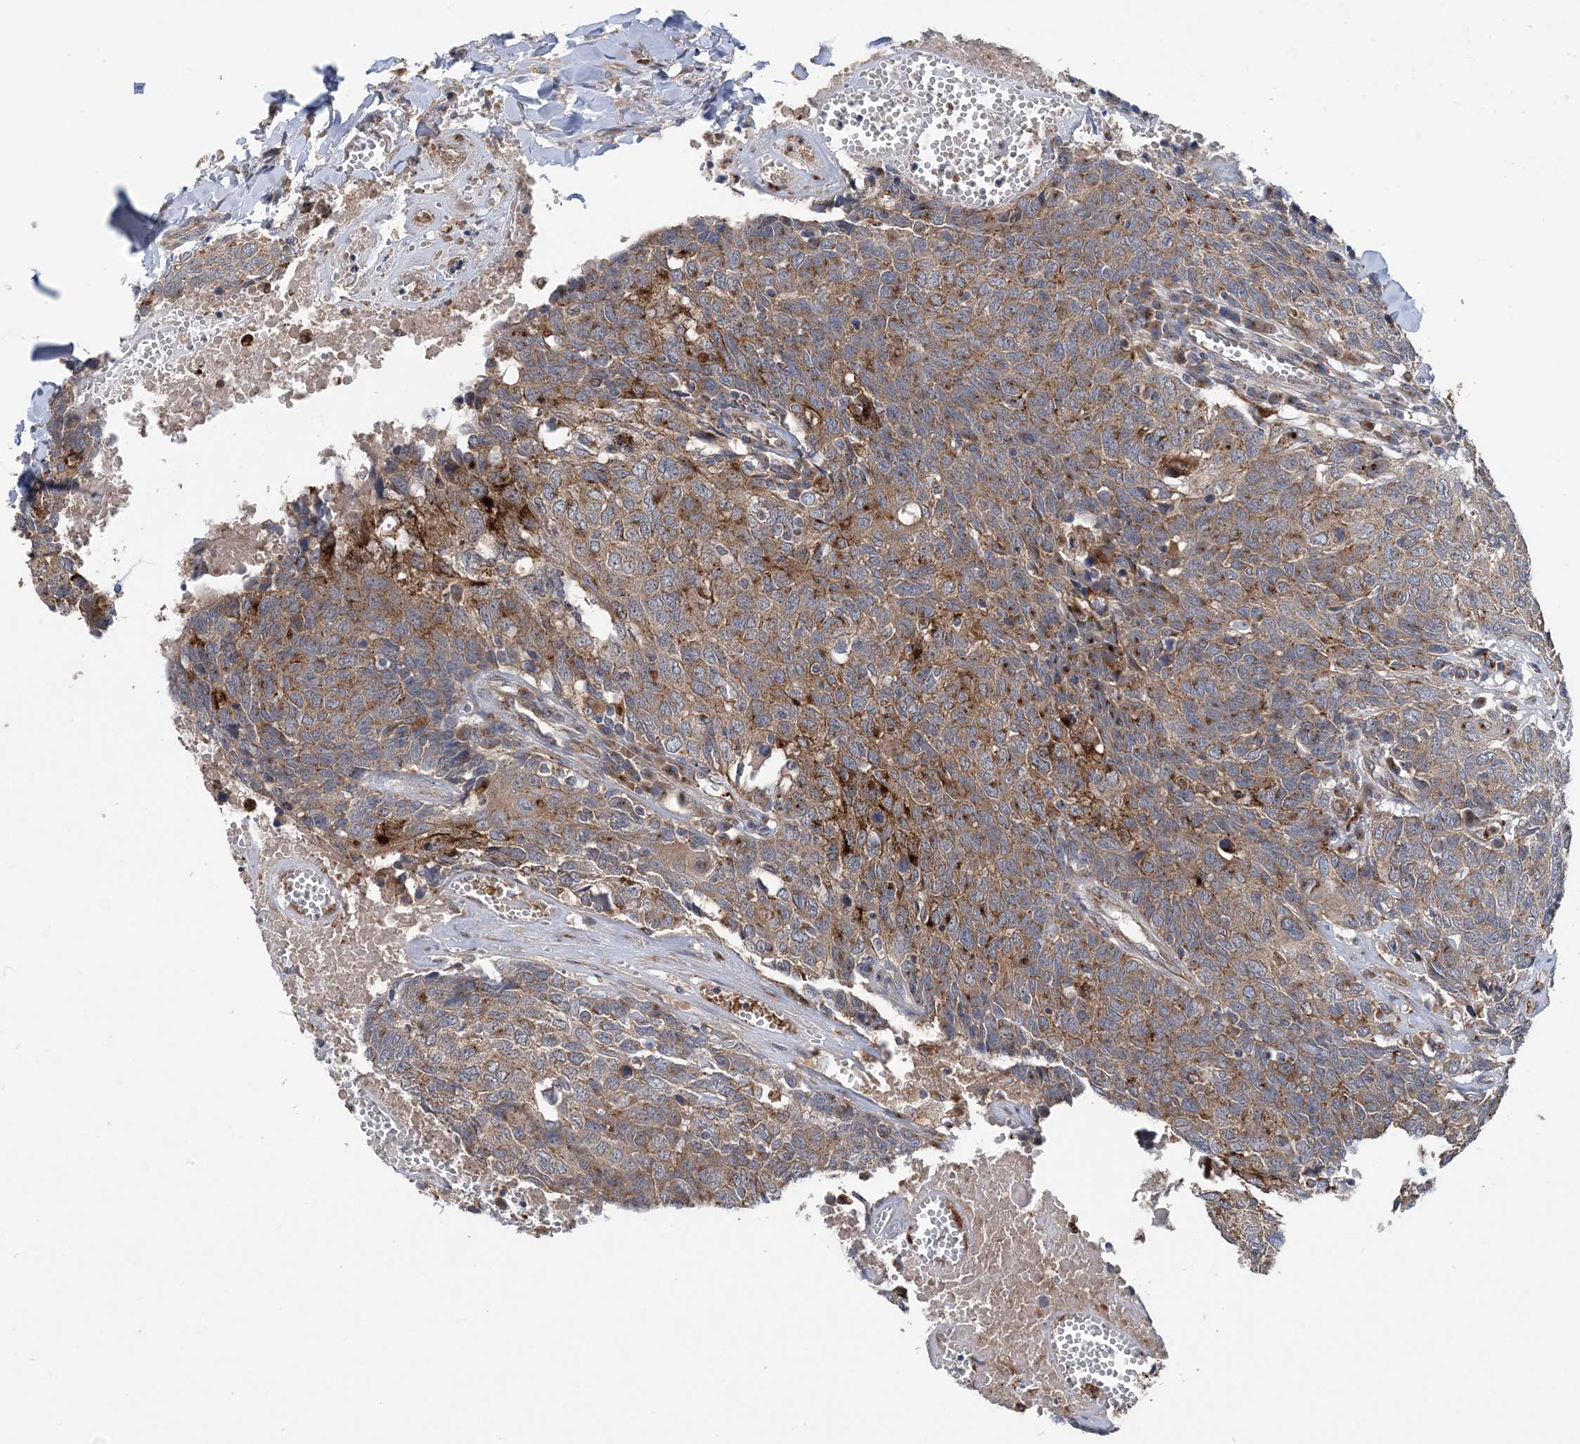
{"staining": {"intensity": "weak", "quantity": ">75%", "location": "cytoplasmic/membranous"}, "tissue": "head and neck cancer", "cell_type": "Tumor cells", "image_type": "cancer", "snomed": [{"axis": "morphology", "description": "Squamous cell carcinoma, NOS"}, {"axis": "topography", "description": "Head-Neck"}], "caption": "IHC of head and neck cancer shows low levels of weak cytoplasmic/membranous expression in approximately >75% of tumor cells. The staining was performed using DAB (3,3'-diaminobenzidine) to visualize the protein expression in brown, while the nuclei were stained in blue with hematoxylin (Magnification: 20x).", "gene": "PTTG1IP", "patient": {"sex": "male", "age": 66}}